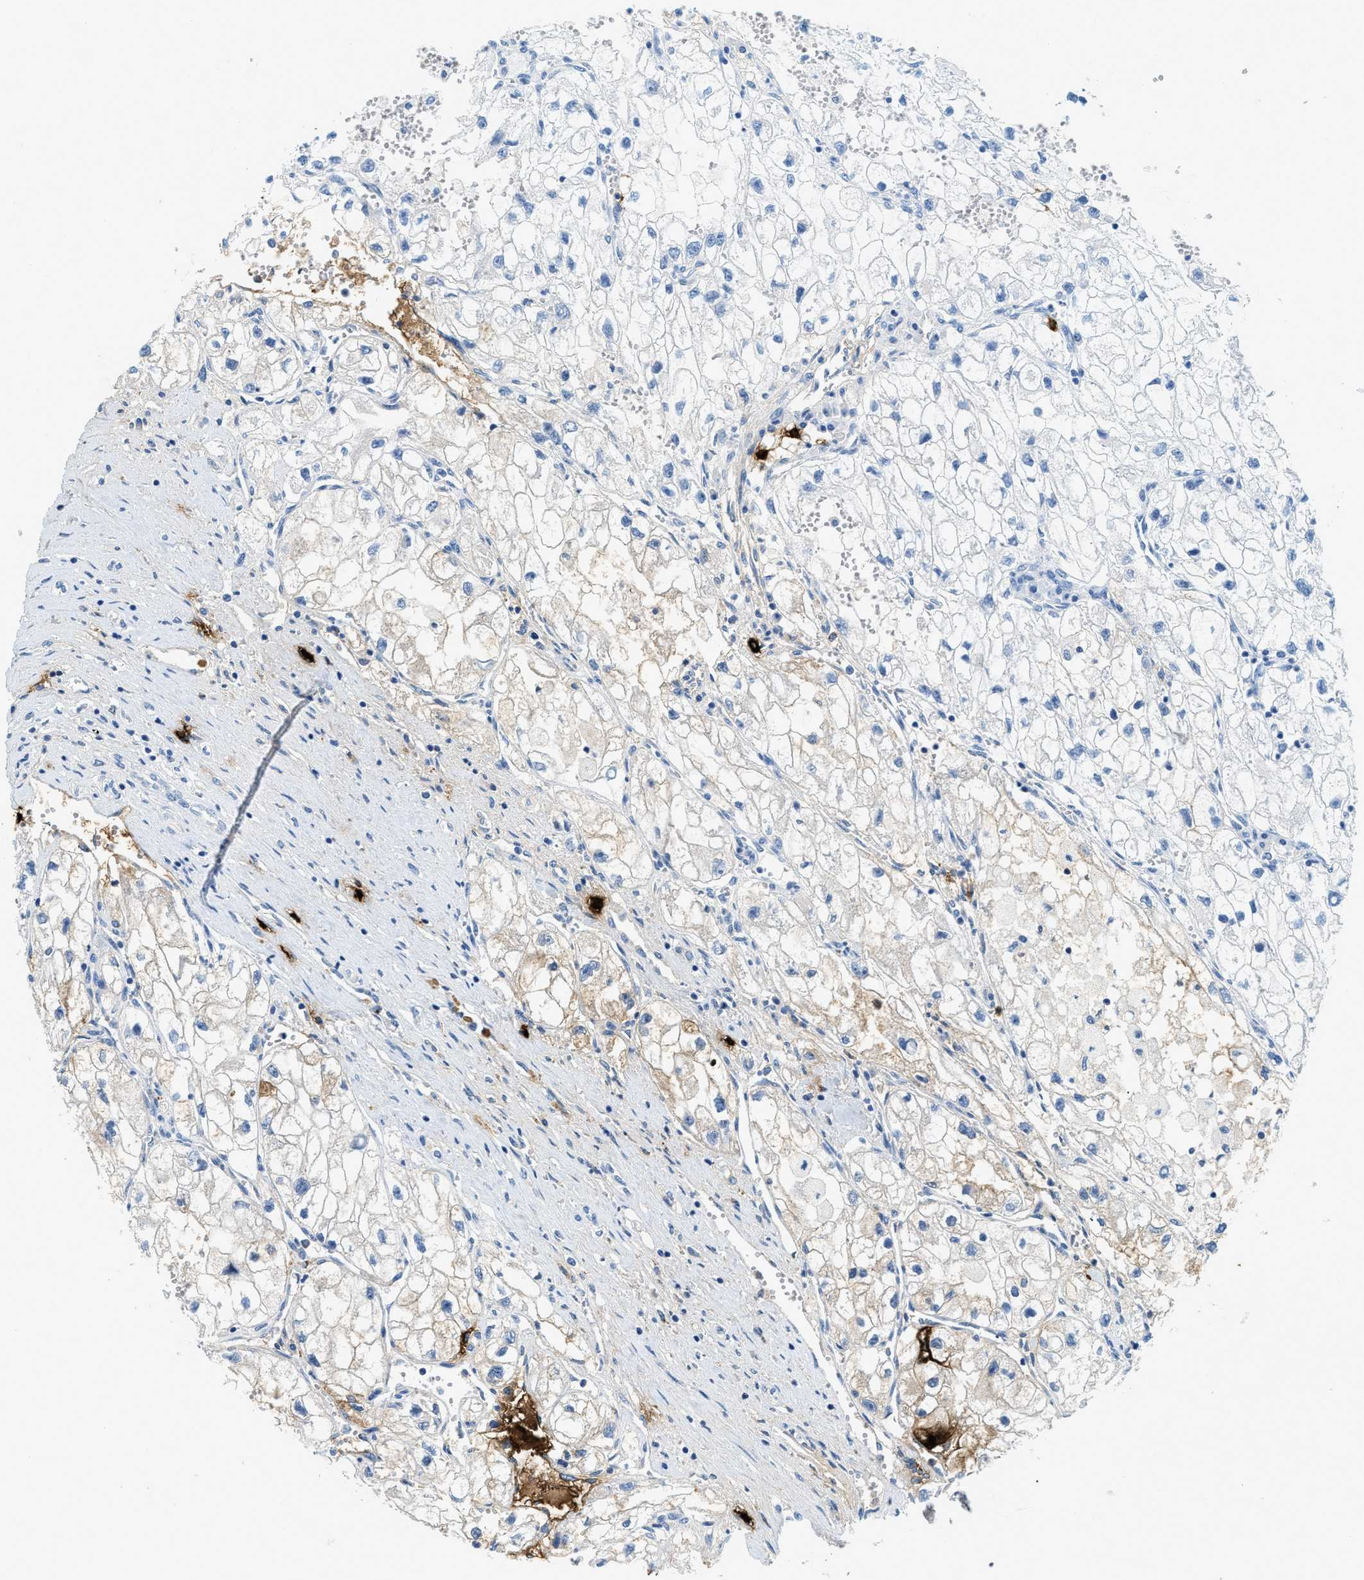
{"staining": {"intensity": "weak", "quantity": "<25%", "location": "cytoplasmic/membranous"}, "tissue": "renal cancer", "cell_type": "Tumor cells", "image_type": "cancer", "snomed": [{"axis": "morphology", "description": "Adenocarcinoma, NOS"}, {"axis": "topography", "description": "Kidney"}], "caption": "DAB immunohistochemical staining of adenocarcinoma (renal) exhibits no significant staining in tumor cells.", "gene": "TPSAB1", "patient": {"sex": "female", "age": 70}}